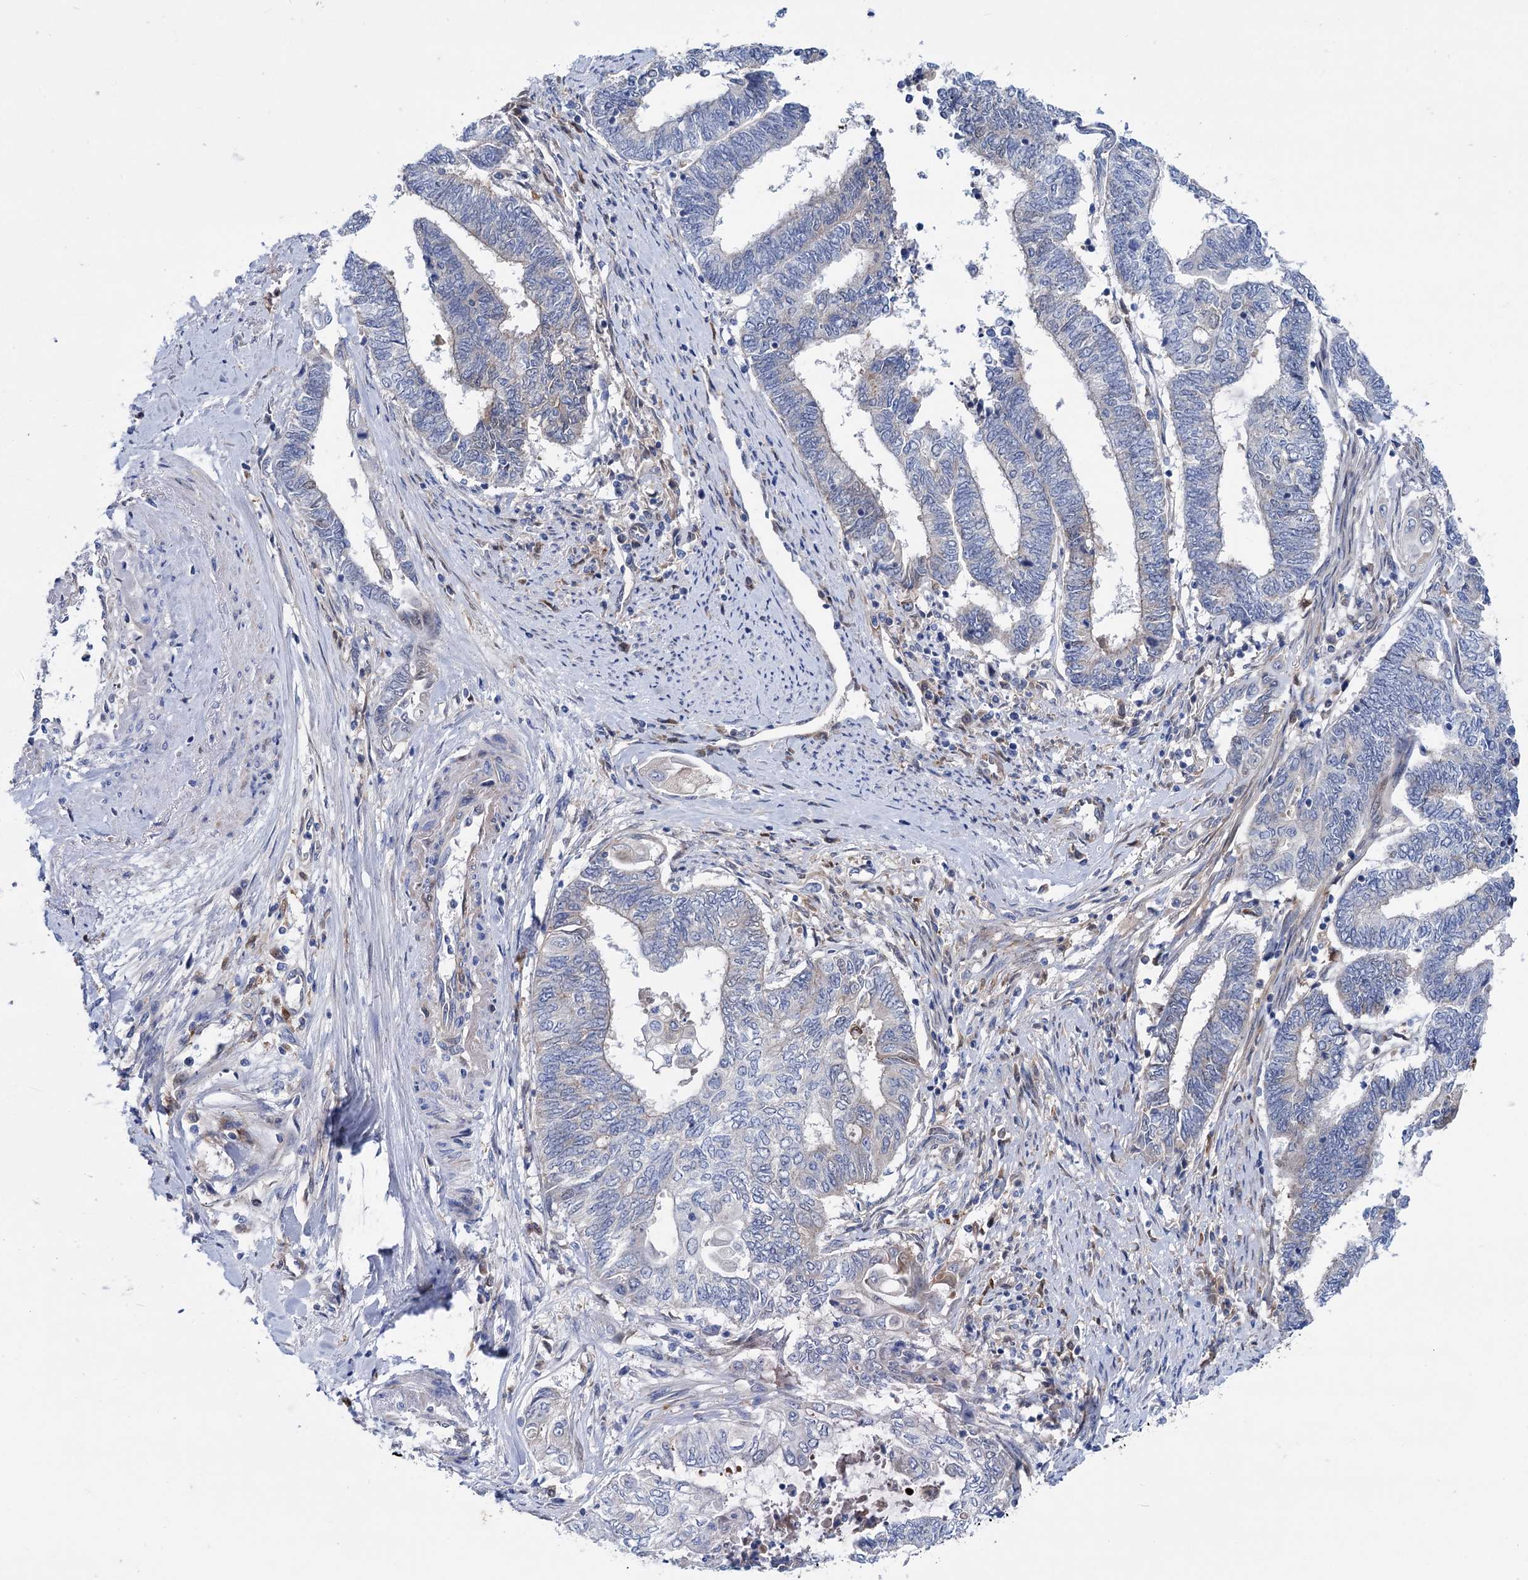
{"staining": {"intensity": "negative", "quantity": "none", "location": "none"}, "tissue": "endometrial cancer", "cell_type": "Tumor cells", "image_type": "cancer", "snomed": [{"axis": "morphology", "description": "Adenocarcinoma, NOS"}, {"axis": "topography", "description": "Uterus"}, {"axis": "topography", "description": "Endometrium"}], "caption": "Tumor cells show no significant protein positivity in endometrial cancer.", "gene": "ZNRD2", "patient": {"sex": "female", "age": 70}}